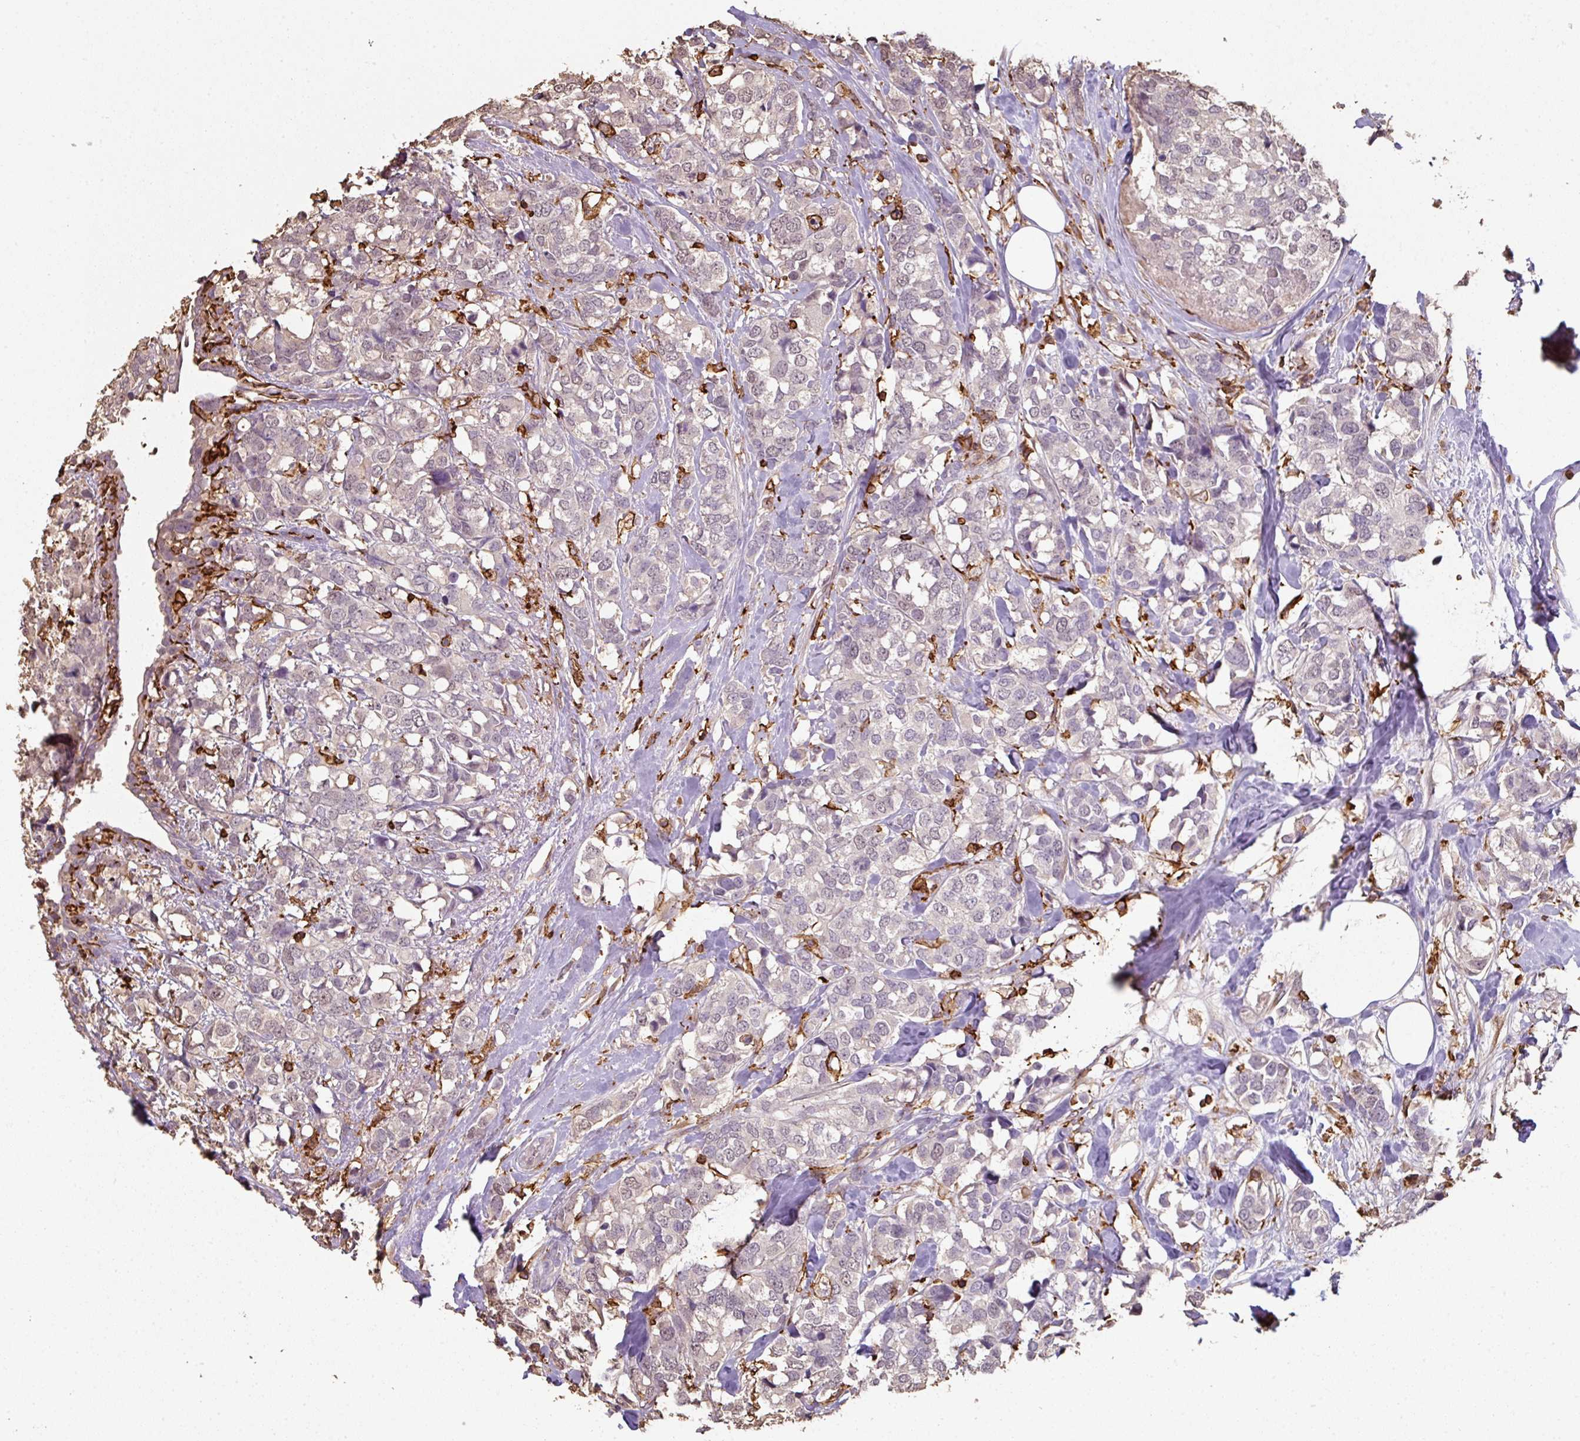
{"staining": {"intensity": "negative", "quantity": "none", "location": "none"}, "tissue": "breast cancer", "cell_type": "Tumor cells", "image_type": "cancer", "snomed": [{"axis": "morphology", "description": "Lobular carcinoma"}, {"axis": "topography", "description": "Breast"}], "caption": "Human breast lobular carcinoma stained for a protein using IHC displays no positivity in tumor cells.", "gene": "OLFML2B", "patient": {"sex": "female", "age": 59}}